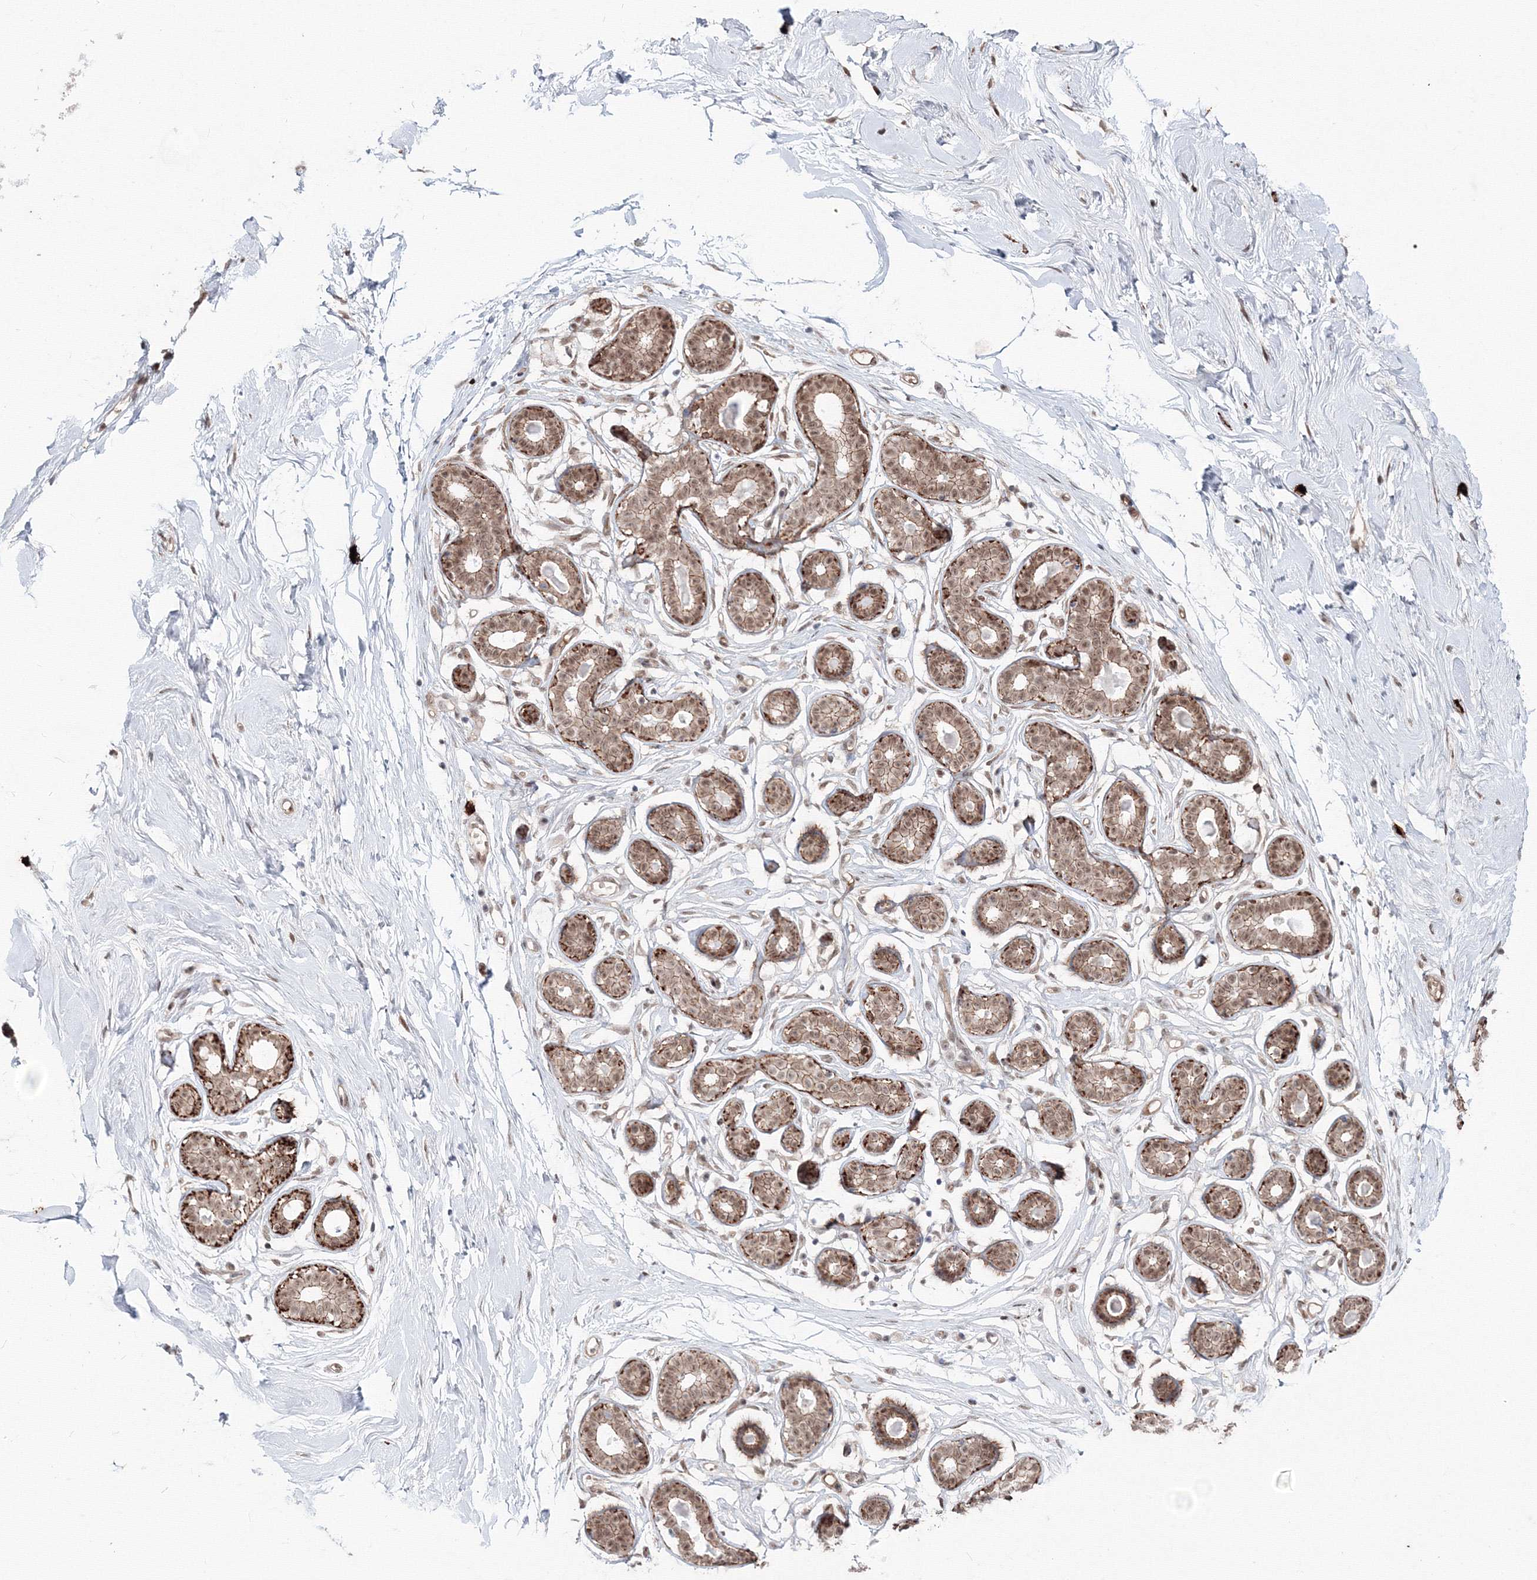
{"staining": {"intensity": "negative", "quantity": "none", "location": "none"}, "tissue": "breast", "cell_type": "Adipocytes", "image_type": "normal", "snomed": [{"axis": "morphology", "description": "Normal tissue, NOS"}, {"axis": "morphology", "description": "Adenoma, NOS"}, {"axis": "topography", "description": "Breast"}], "caption": "Adipocytes show no significant positivity in normal breast.", "gene": "SH3PXD2A", "patient": {"sex": "female", "age": 23}}